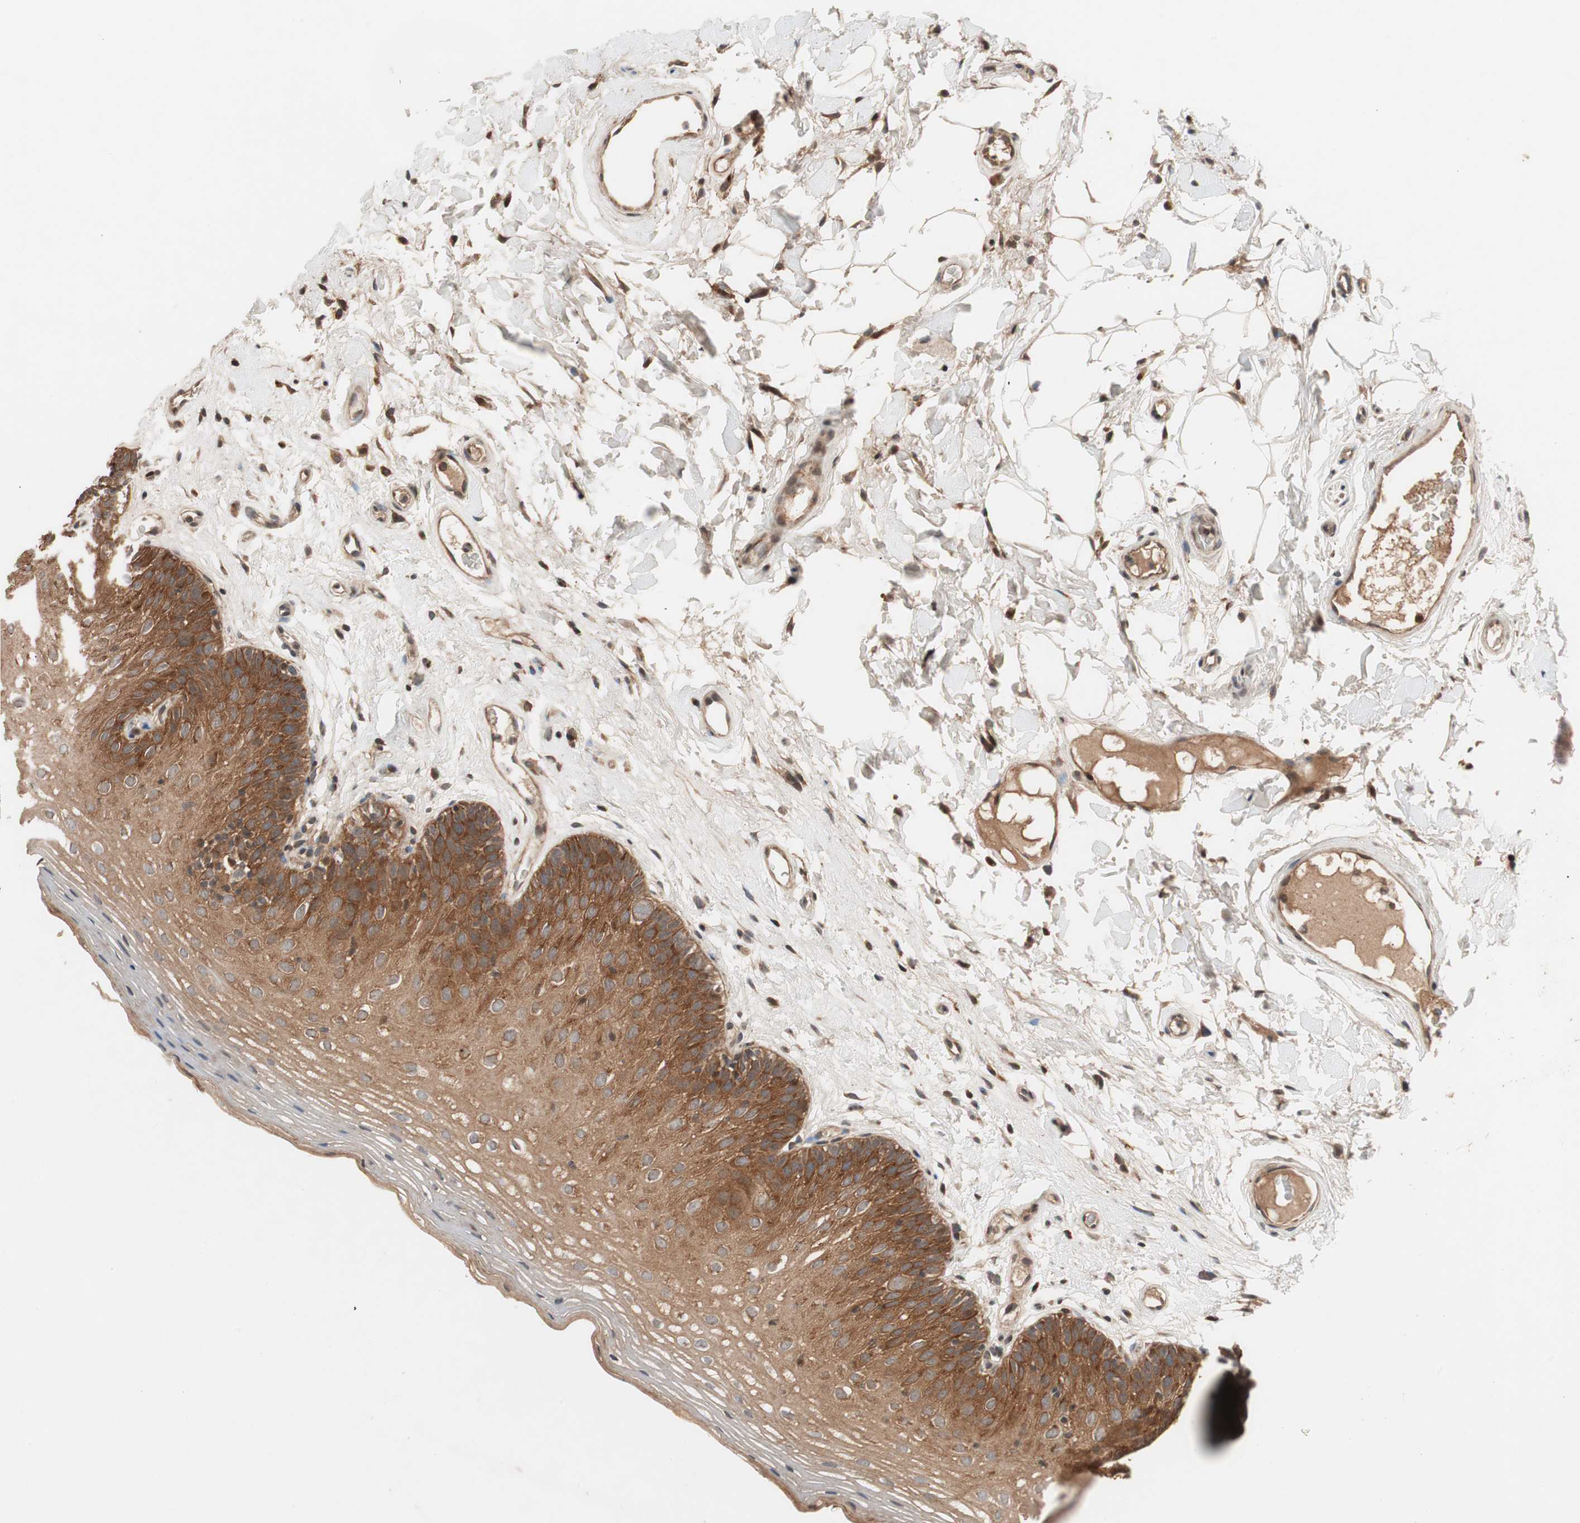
{"staining": {"intensity": "strong", "quantity": ">75%", "location": "cytoplasmic/membranous"}, "tissue": "oral mucosa", "cell_type": "Squamous epithelial cells", "image_type": "normal", "snomed": [{"axis": "morphology", "description": "Normal tissue, NOS"}, {"axis": "morphology", "description": "Squamous cell carcinoma, NOS"}, {"axis": "topography", "description": "Skeletal muscle"}, {"axis": "topography", "description": "Oral tissue"}], "caption": "Immunohistochemistry histopathology image of benign oral mucosa: human oral mucosa stained using IHC shows high levels of strong protein expression localized specifically in the cytoplasmic/membranous of squamous epithelial cells, appearing as a cytoplasmic/membranous brown color.", "gene": "NF2", "patient": {"sex": "male", "age": 71}}